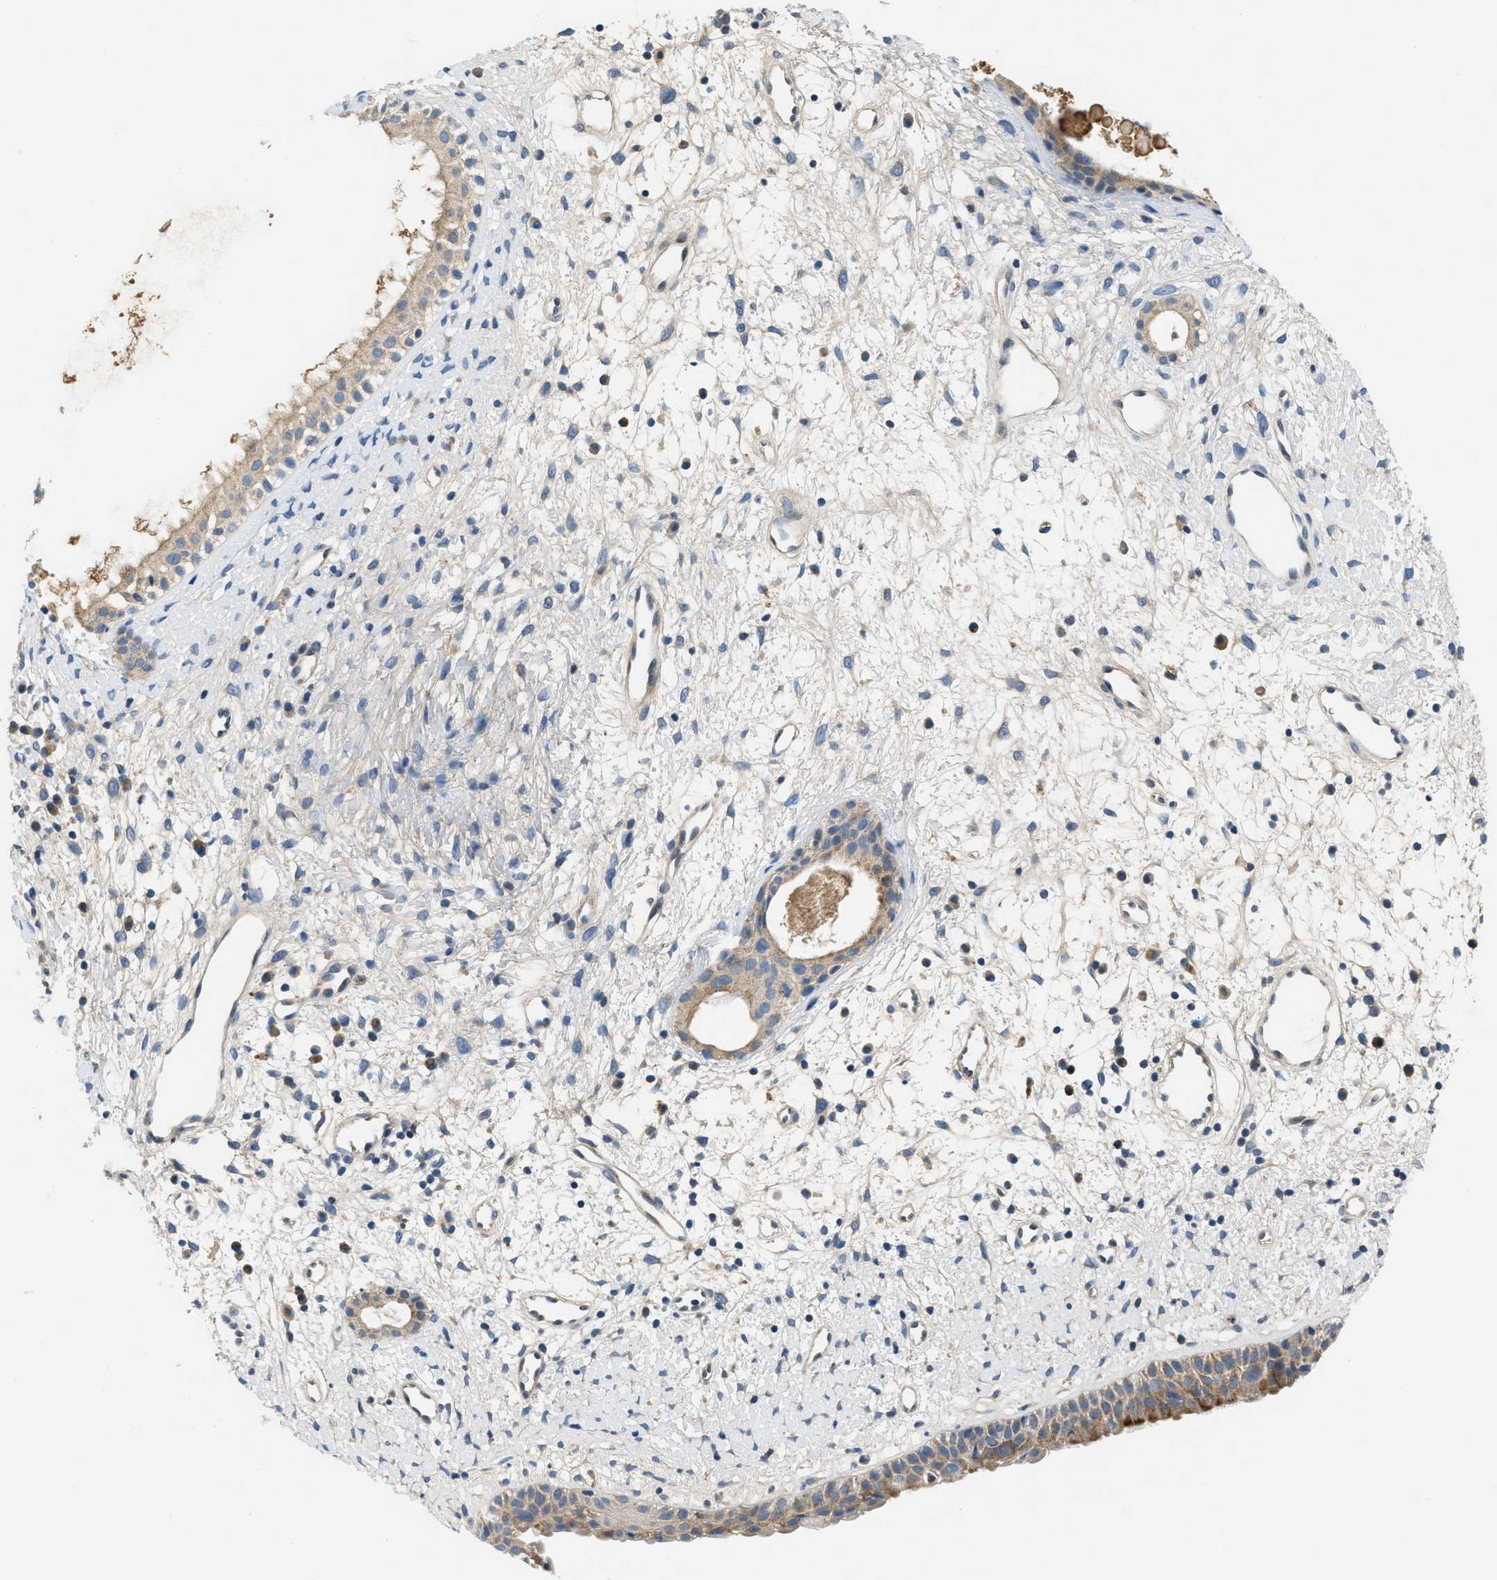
{"staining": {"intensity": "moderate", "quantity": ">75%", "location": "cytoplasmic/membranous"}, "tissue": "nasopharynx", "cell_type": "Respiratory epithelial cells", "image_type": "normal", "snomed": [{"axis": "morphology", "description": "Normal tissue, NOS"}, {"axis": "topography", "description": "Nasopharynx"}], "caption": "Immunohistochemical staining of unremarkable human nasopharynx demonstrates moderate cytoplasmic/membranous protein positivity in about >75% of respiratory epithelial cells.", "gene": "PNKD", "patient": {"sex": "male", "age": 22}}